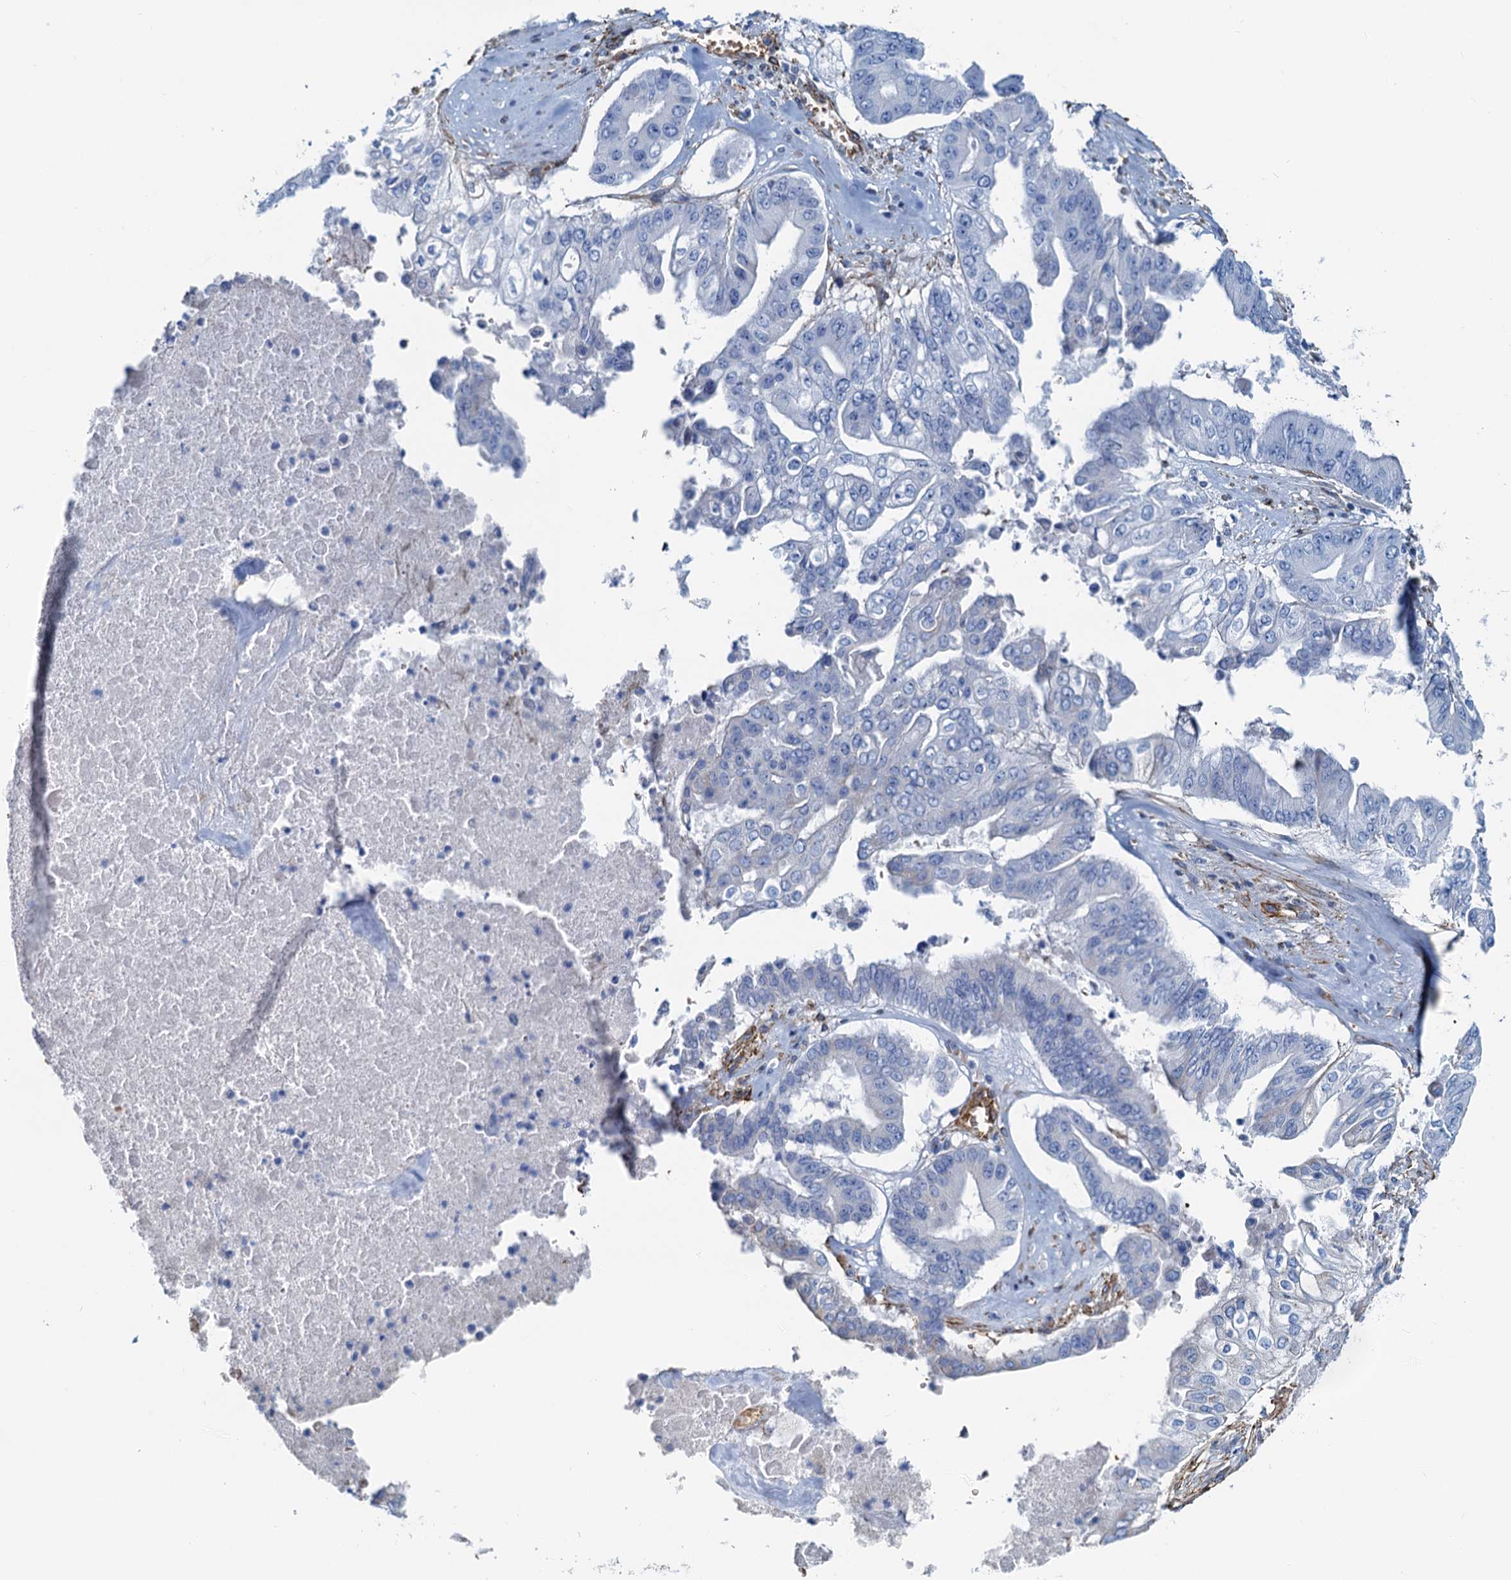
{"staining": {"intensity": "negative", "quantity": "none", "location": "none"}, "tissue": "pancreatic cancer", "cell_type": "Tumor cells", "image_type": "cancer", "snomed": [{"axis": "morphology", "description": "Adenocarcinoma, NOS"}, {"axis": "topography", "description": "Pancreas"}], "caption": "DAB (3,3'-diaminobenzidine) immunohistochemical staining of human adenocarcinoma (pancreatic) reveals no significant expression in tumor cells.", "gene": "DGKG", "patient": {"sex": "female", "age": 77}}